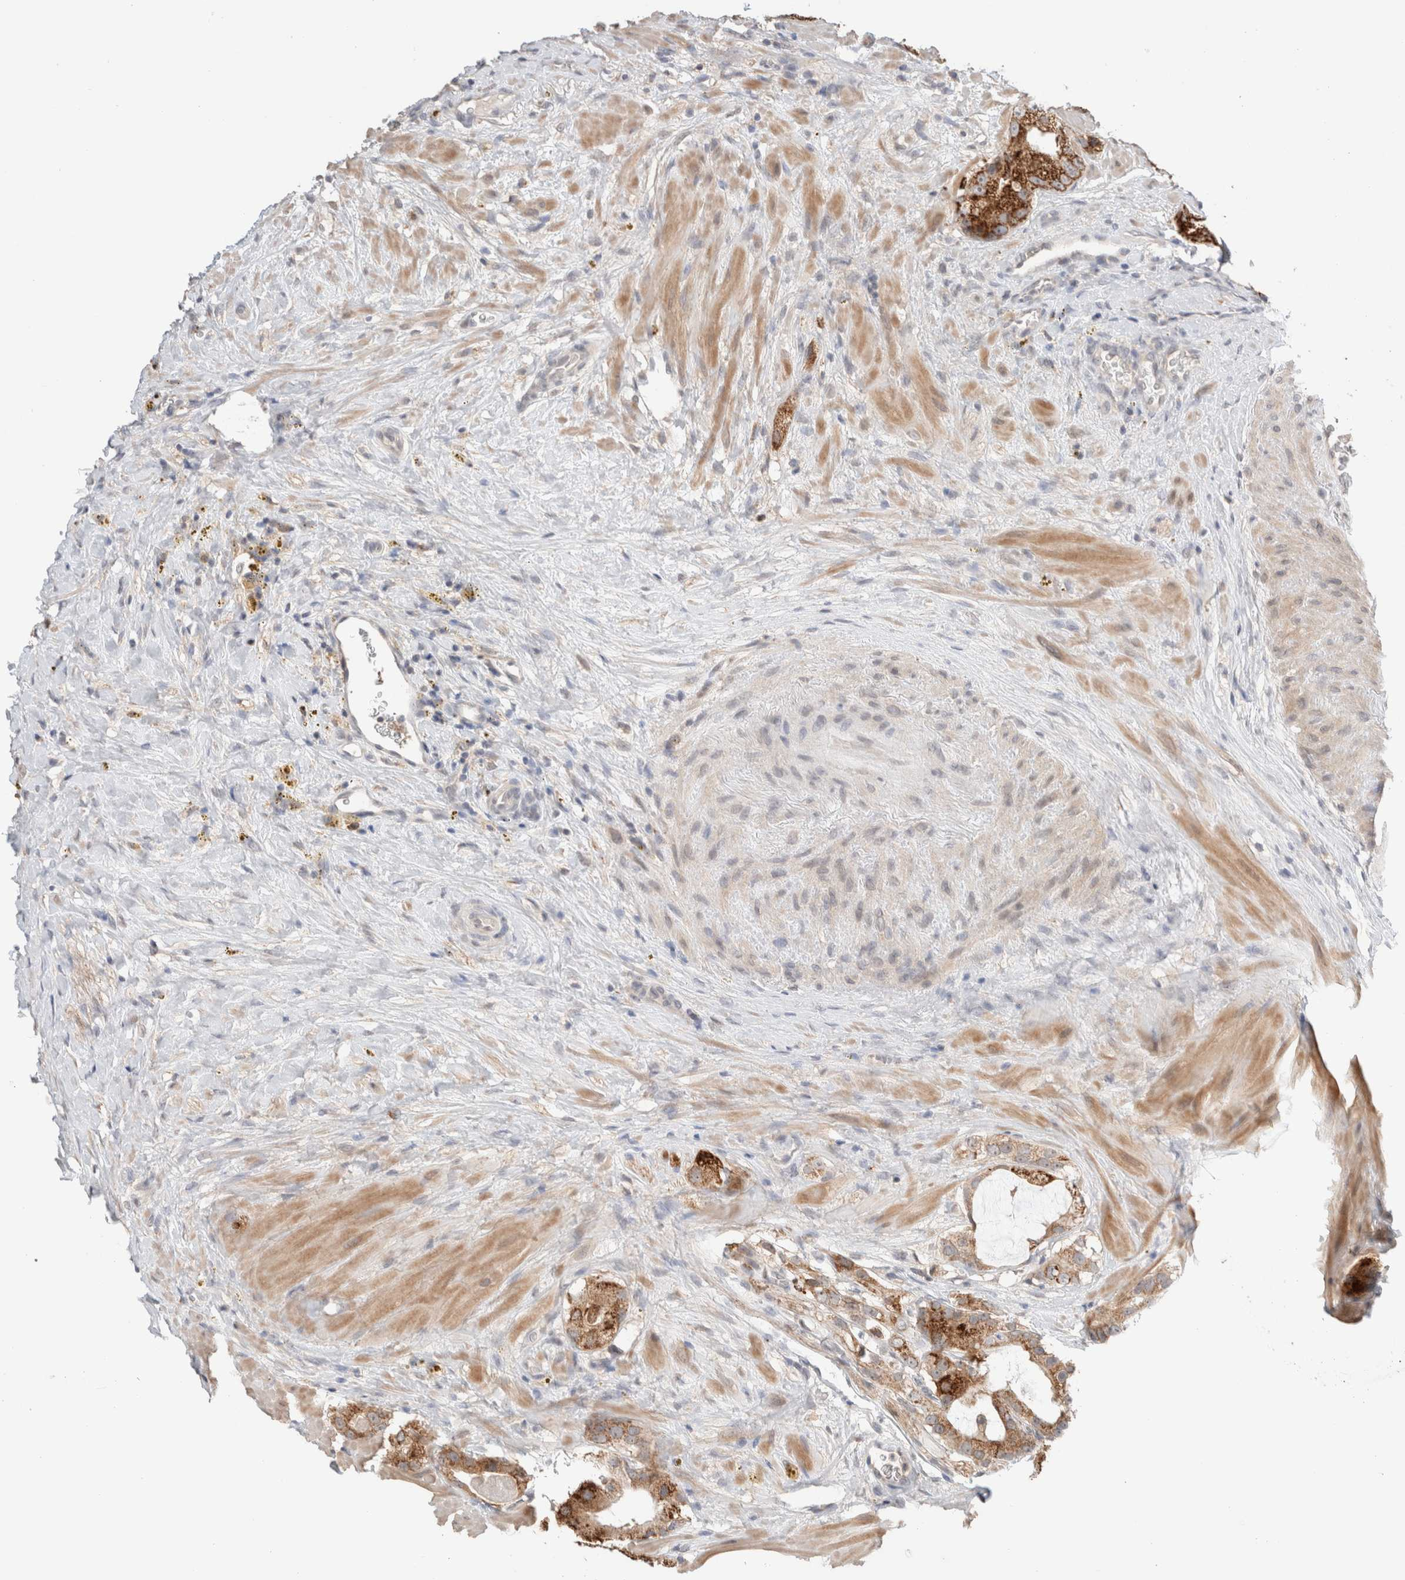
{"staining": {"intensity": "strong", "quantity": ">75%", "location": "cytoplasmic/membranous"}, "tissue": "prostate cancer", "cell_type": "Tumor cells", "image_type": "cancer", "snomed": [{"axis": "morphology", "description": "Adenocarcinoma, High grade"}, {"axis": "topography", "description": "Prostate"}], "caption": "Immunohistochemistry (IHC) staining of high-grade adenocarcinoma (prostate), which exhibits high levels of strong cytoplasmic/membranous positivity in approximately >75% of tumor cells indicating strong cytoplasmic/membranous protein expression. The staining was performed using DAB (brown) for protein detection and nuclei were counterstained in hematoxylin (blue).", "gene": "TRIM41", "patient": {"sex": "male", "age": 63}}